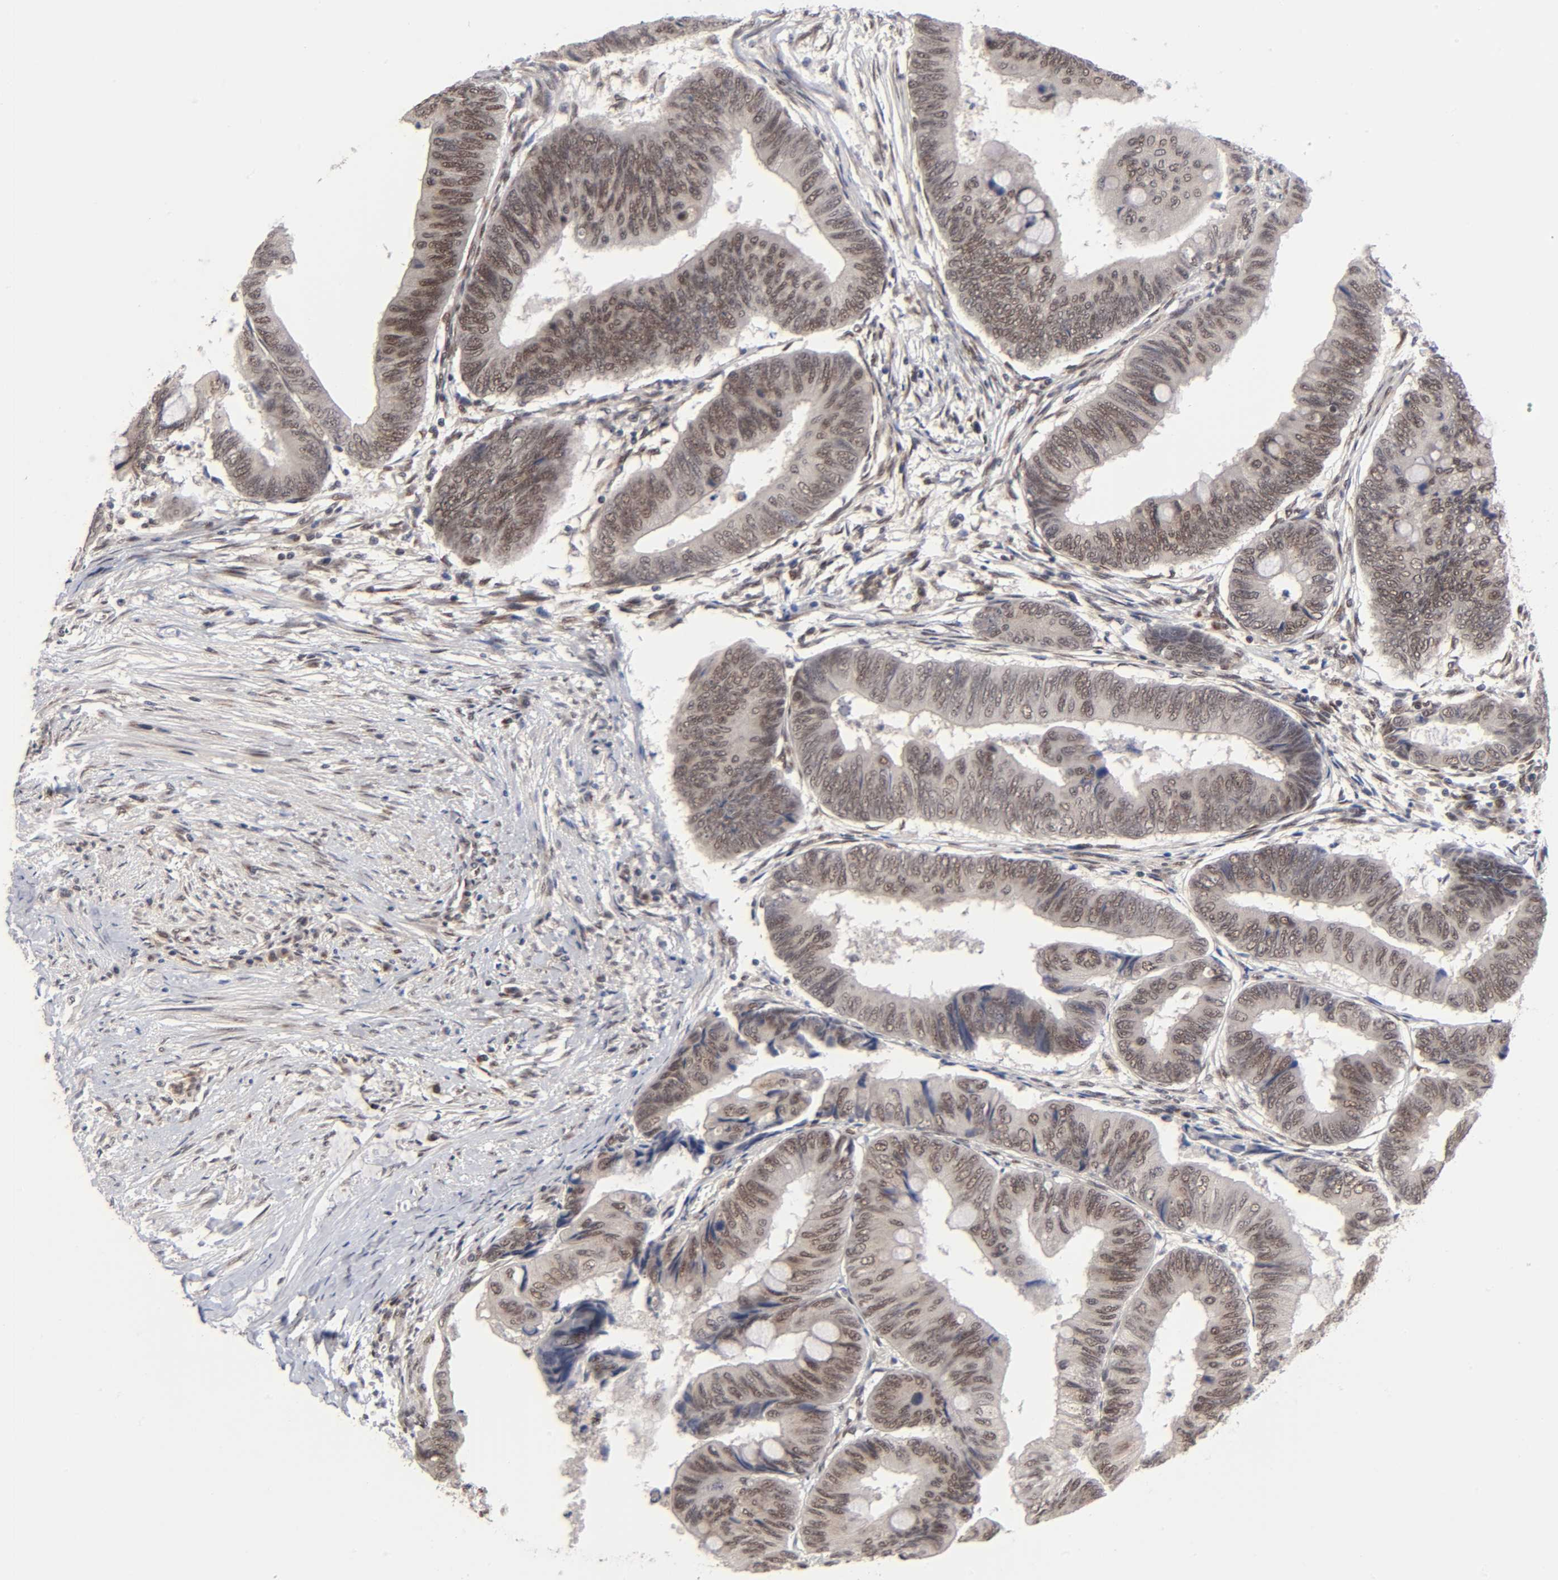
{"staining": {"intensity": "moderate", "quantity": "25%-75%", "location": "nuclear"}, "tissue": "colorectal cancer", "cell_type": "Tumor cells", "image_type": "cancer", "snomed": [{"axis": "morphology", "description": "Normal tissue, NOS"}, {"axis": "morphology", "description": "Adenocarcinoma, NOS"}, {"axis": "topography", "description": "Rectum"}, {"axis": "topography", "description": "Peripheral nerve tissue"}], "caption": "DAB immunohistochemical staining of colorectal cancer reveals moderate nuclear protein positivity in about 25%-75% of tumor cells. The staining was performed using DAB to visualize the protein expression in brown, while the nuclei were stained in blue with hematoxylin (Magnification: 20x).", "gene": "EP300", "patient": {"sex": "male", "age": 92}}